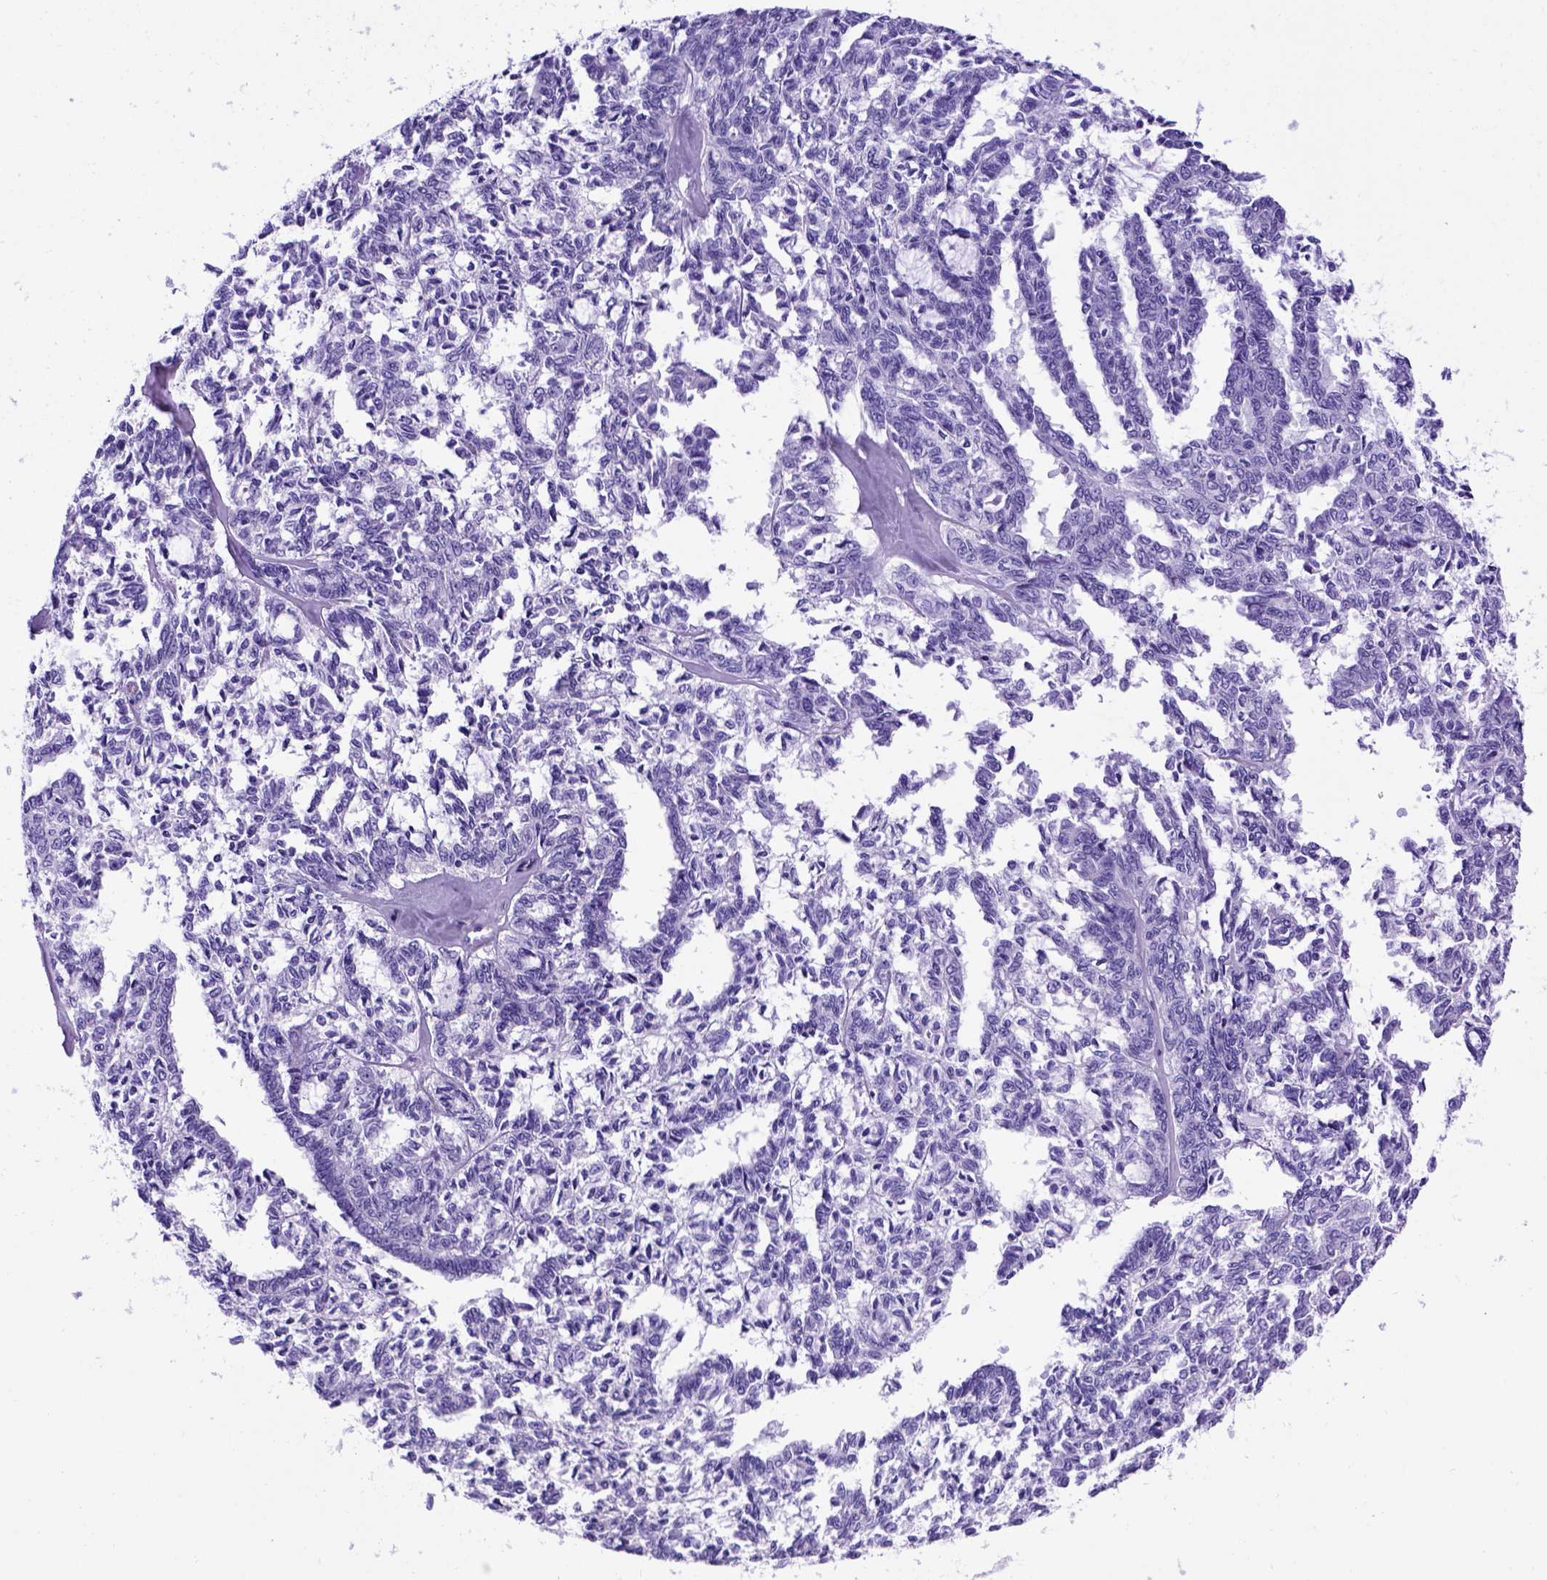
{"staining": {"intensity": "negative", "quantity": "none", "location": "none"}, "tissue": "ovarian cancer", "cell_type": "Tumor cells", "image_type": "cancer", "snomed": [{"axis": "morphology", "description": "Cystadenocarcinoma, serous, NOS"}, {"axis": "topography", "description": "Ovary"}], "caption": "This is an immunohistochemistry photomicrograph of human ovarian cancer (serous cystadenocarcinoma). There is no positivity in tumor cells.", "gene": "MEOX2", "patient": {"sex": "female", "age": 71}}